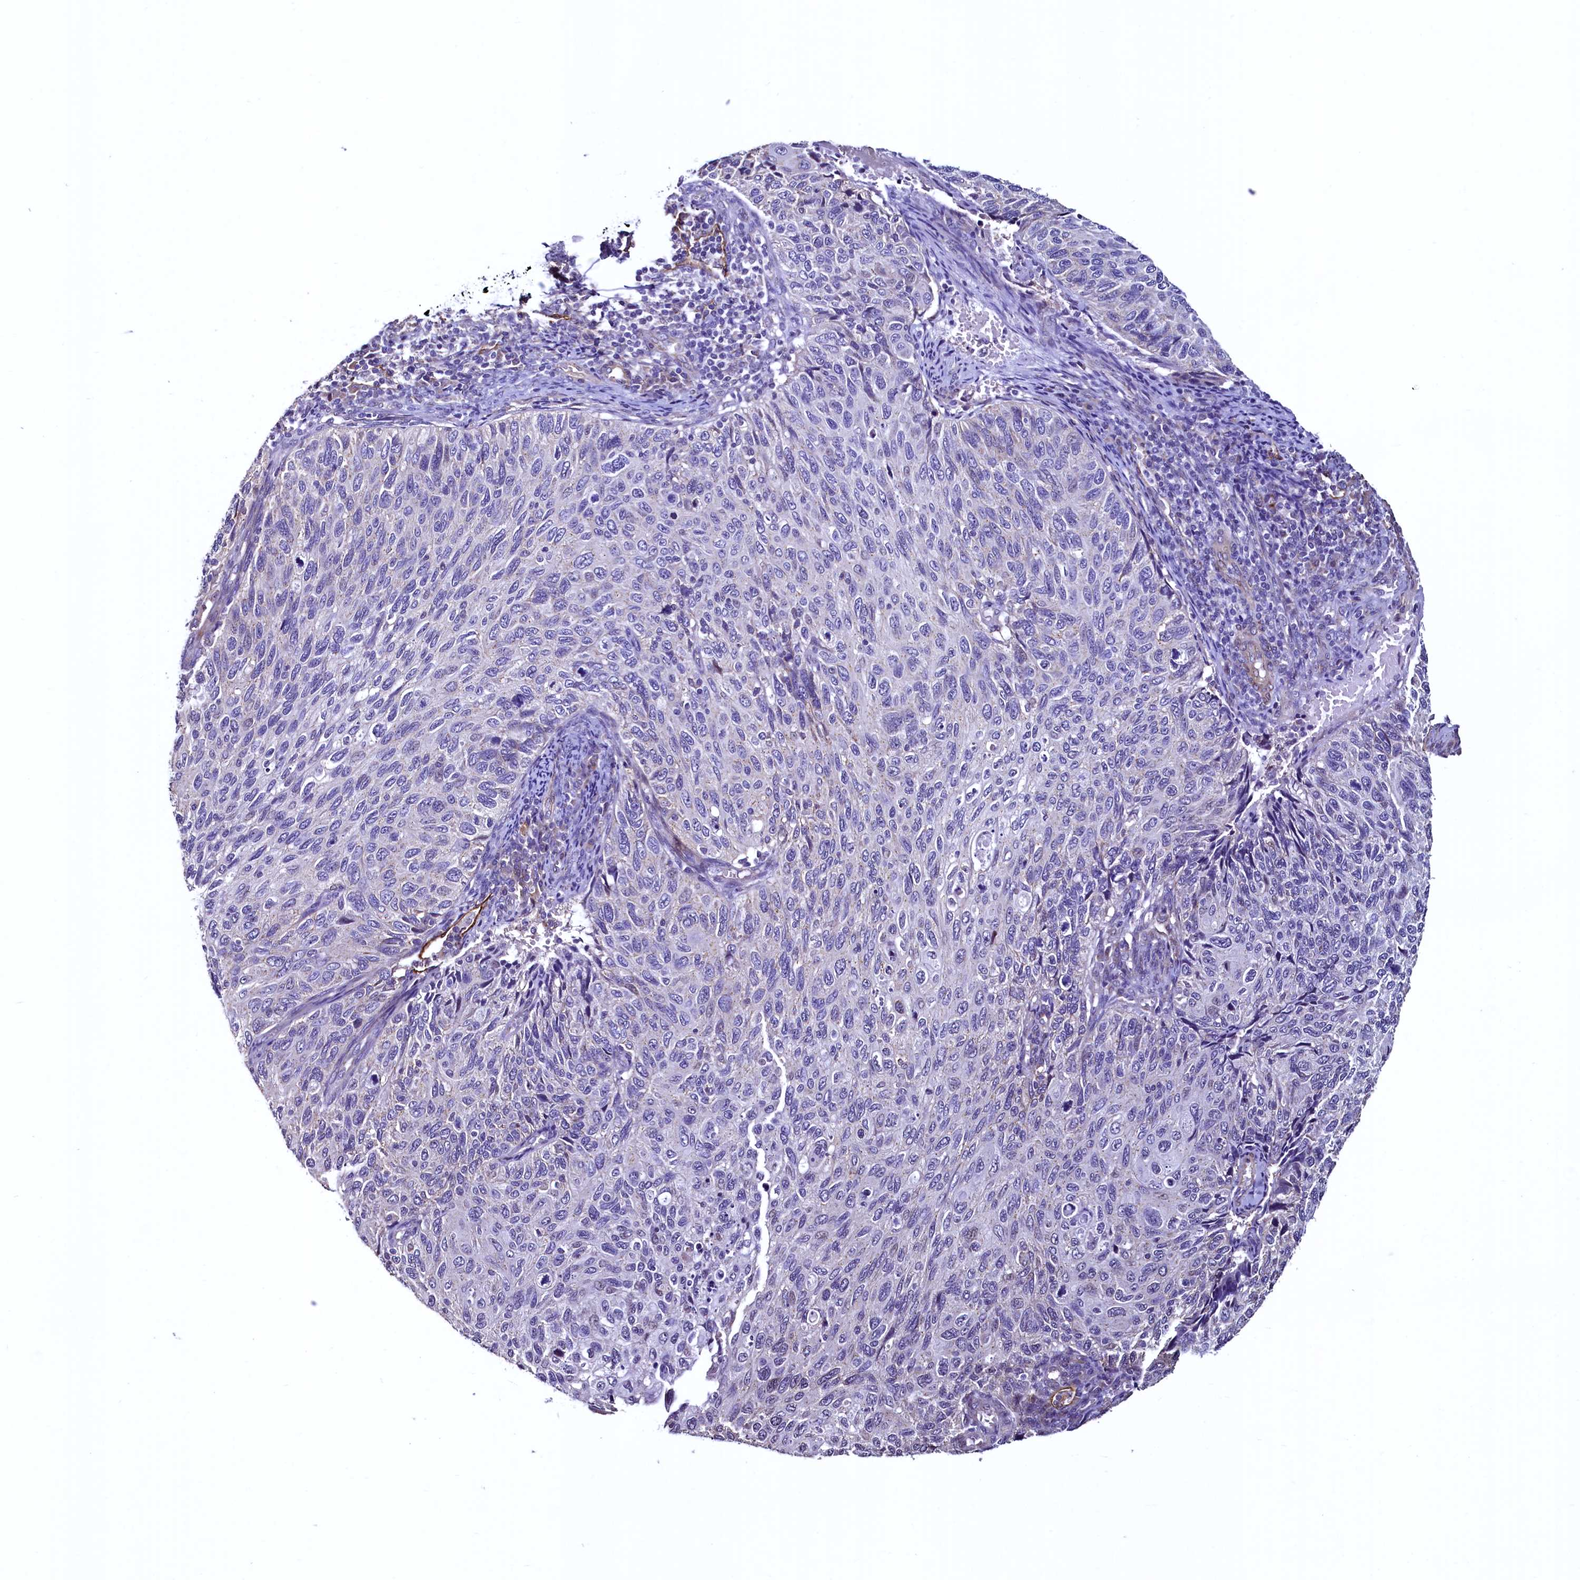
{"staining": {"intensity": "negative", "quantity": "none", "location": "none"}, "tissue": "cervical cancer", "cell_type": "Tumor cells", "image_type": "cancer", "snomed": [{"axis": "morphology", "description": "Squamous cell carcinoma, NOS"}, {"axis": "topography", "description": "Cervix"}], "caption": "The photomicrograph displays no significant positivity in tumor cells of squamous cell carcinoma (cervical).", "gene": "PALM", "patient": {"sex": "female", "age": 70}}